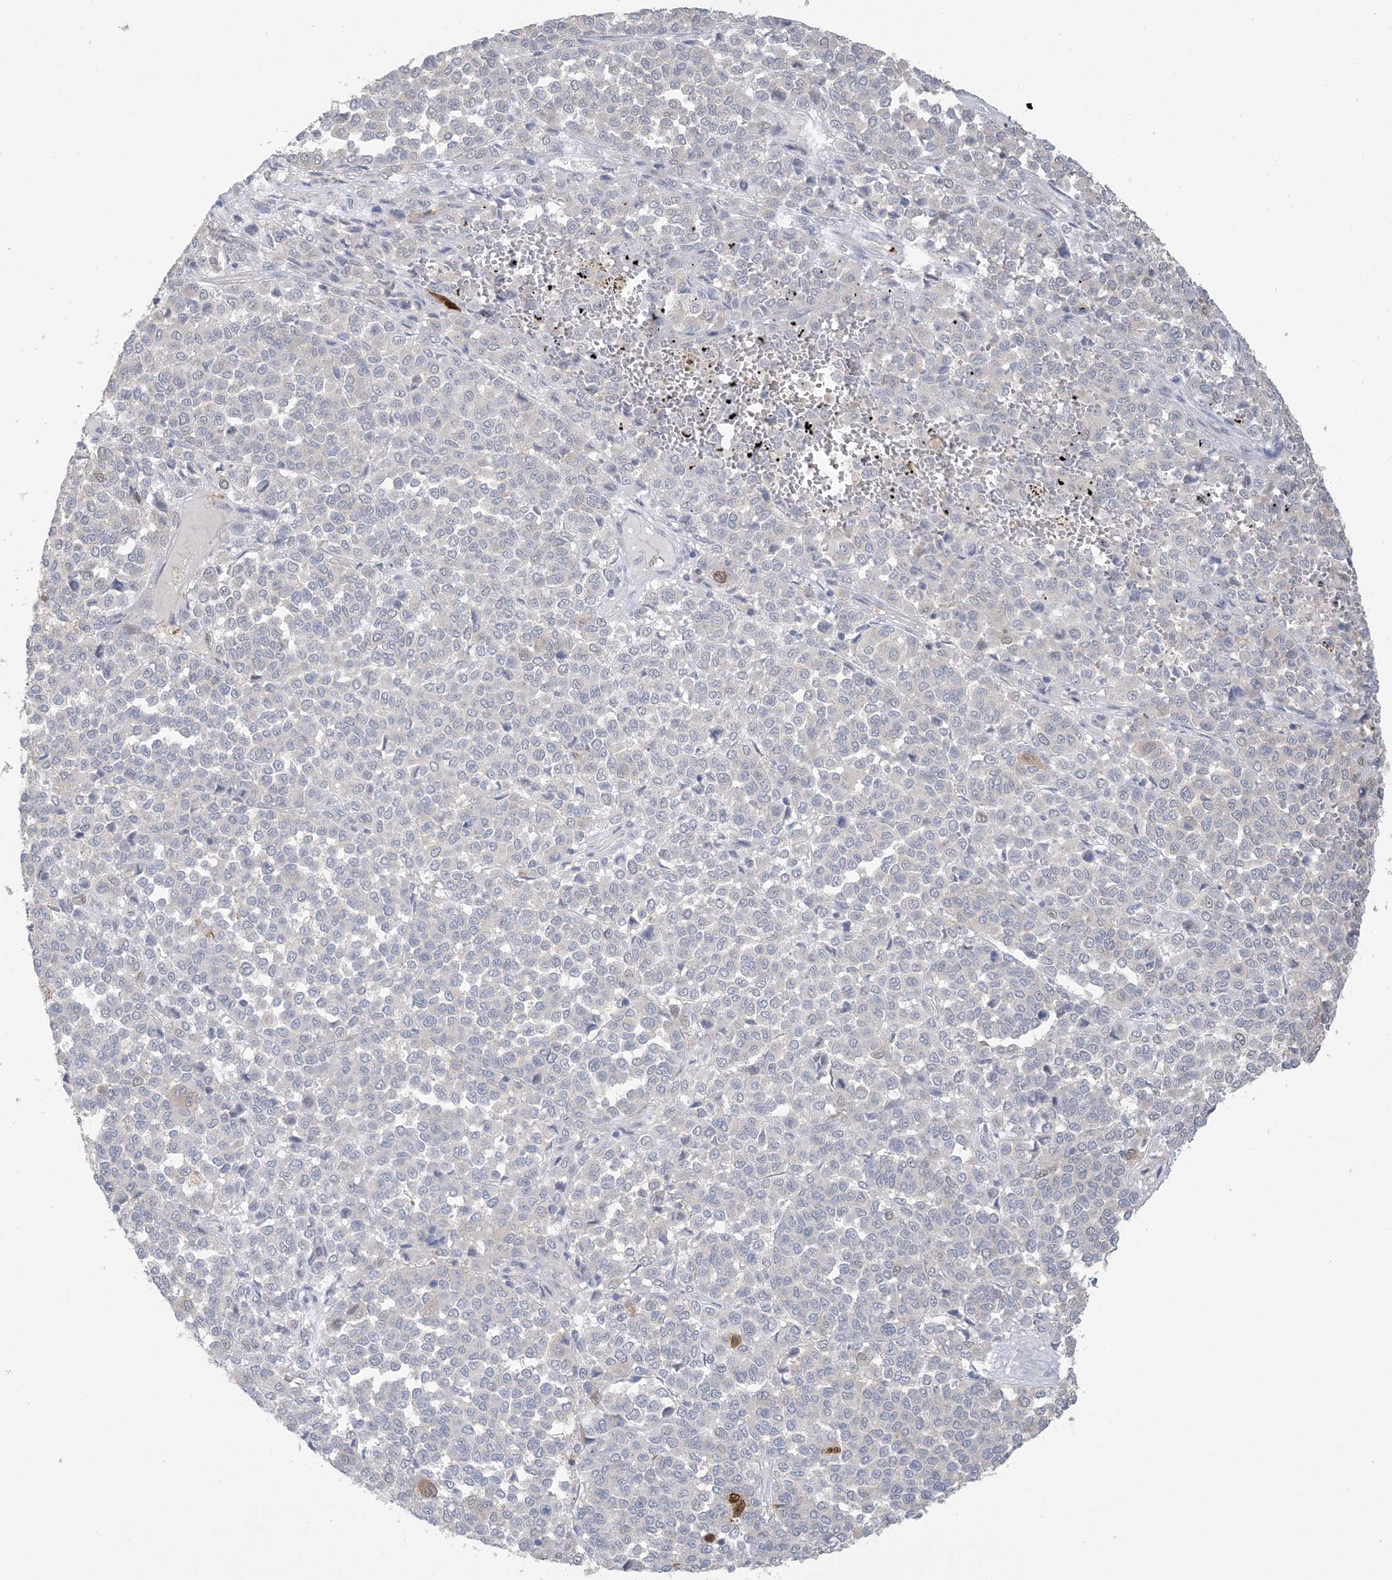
{"staining": {"intensity": "negative", "quantity": "none", "location": "none"}, "tissue": "melanoma", "cell_type": "Tumor cells", "image_type": "cancer", "snomed": [{"axis": "morphology", "description": "Malignant melanoma, Metastatic site"}, {"axis": "topography", "description": "Pancreas"}], "caption": "DAB immunohistochemical staining of human melanoma displays no significant expression in tumor cells.", "gene": "HMGCS1", "patient": {"sex": "female", "age": 30}}